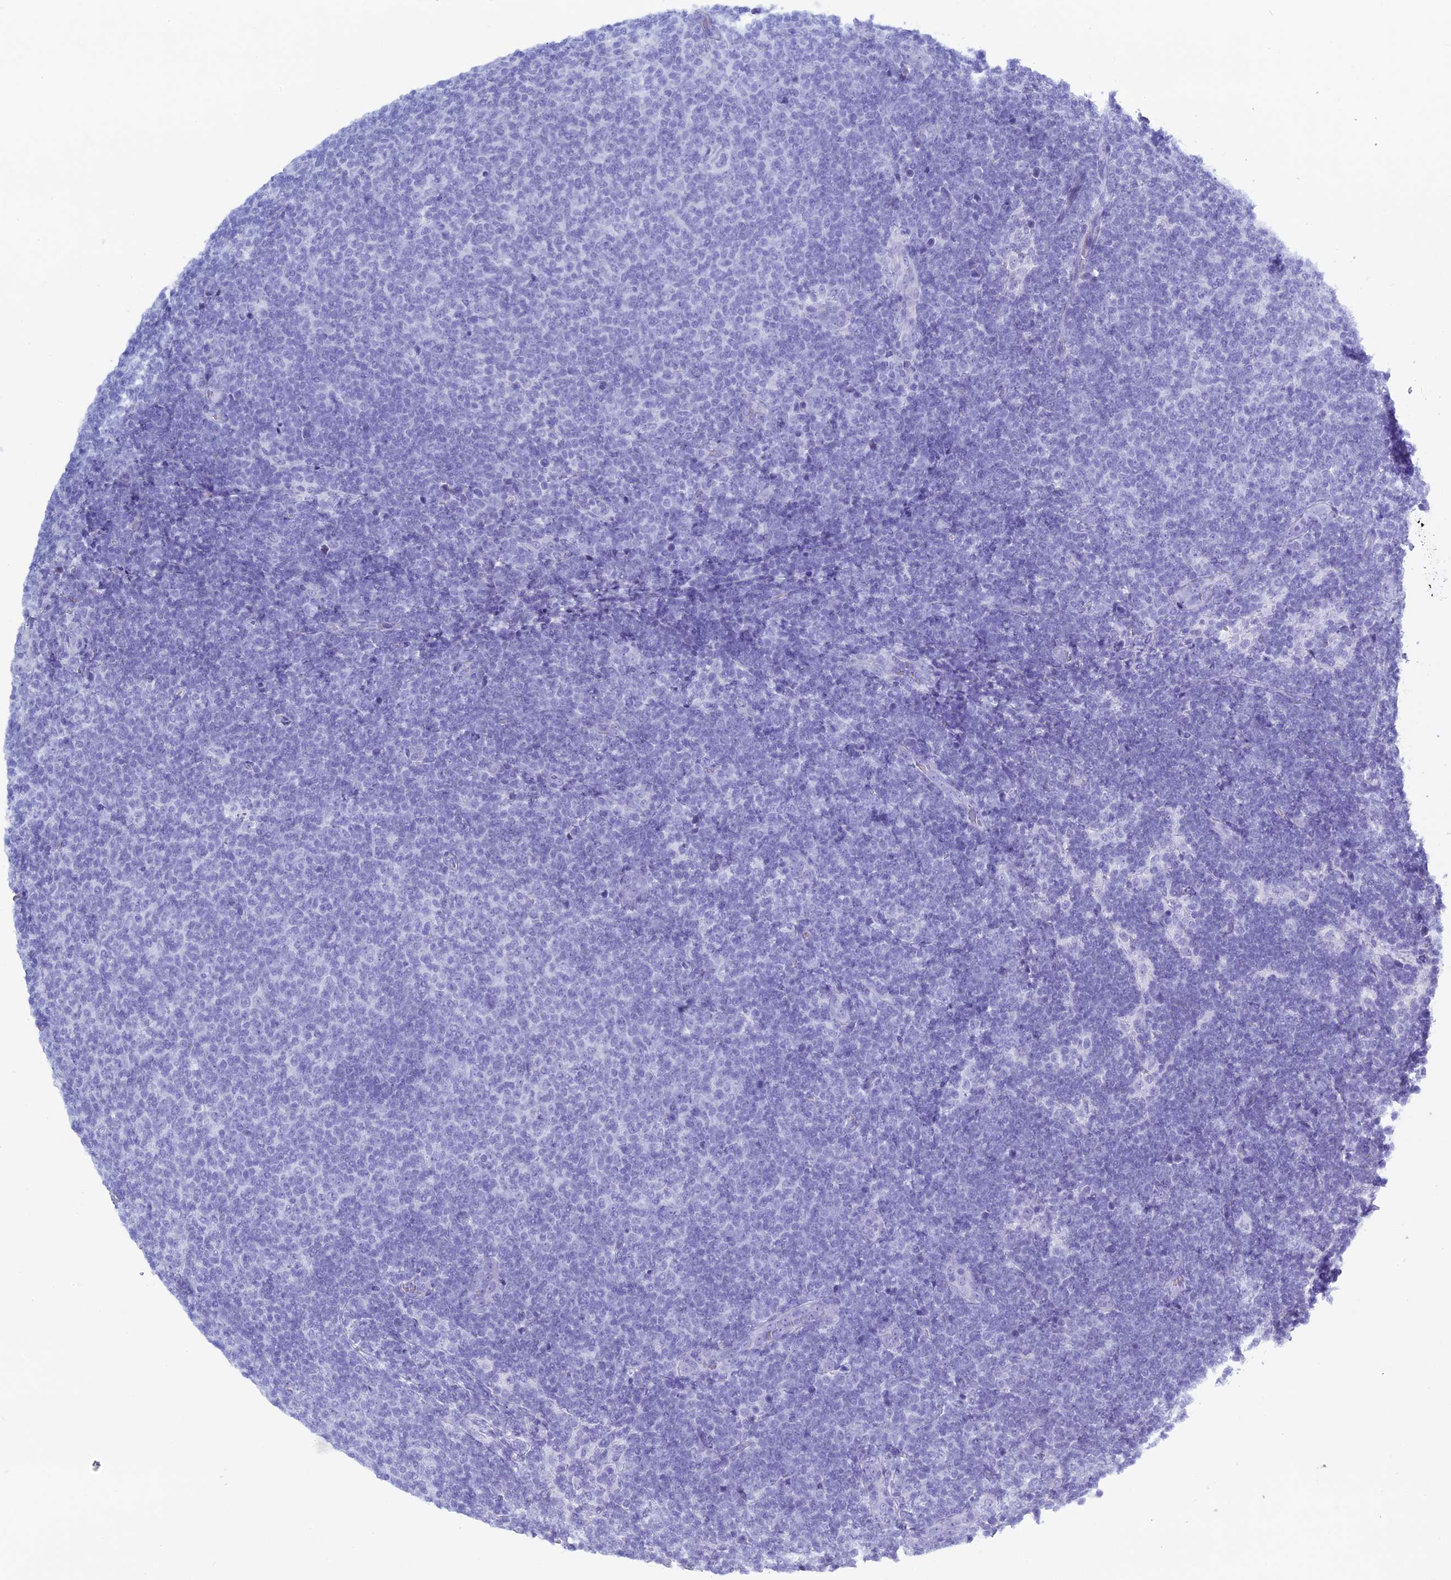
{"staining": {"intensity": "negative", "quantity": "none", "location": "none"}, "tissue": "lymphoma", "cell_type": "Tumor cells", "image_type": "cancer", "snomed": [{"axis": "morphology", "description": "Malignant lymphoma, non-Hodgkin's type, Low grade"}, {"axis": "topography", "description": "Lymph node"}], "caption": "A histopathology image of lymphoma stained for a protein displays no brown staining in tumor cells.", "gene": "KCTD21", "patient": {"sex": "male", "age": 66}}